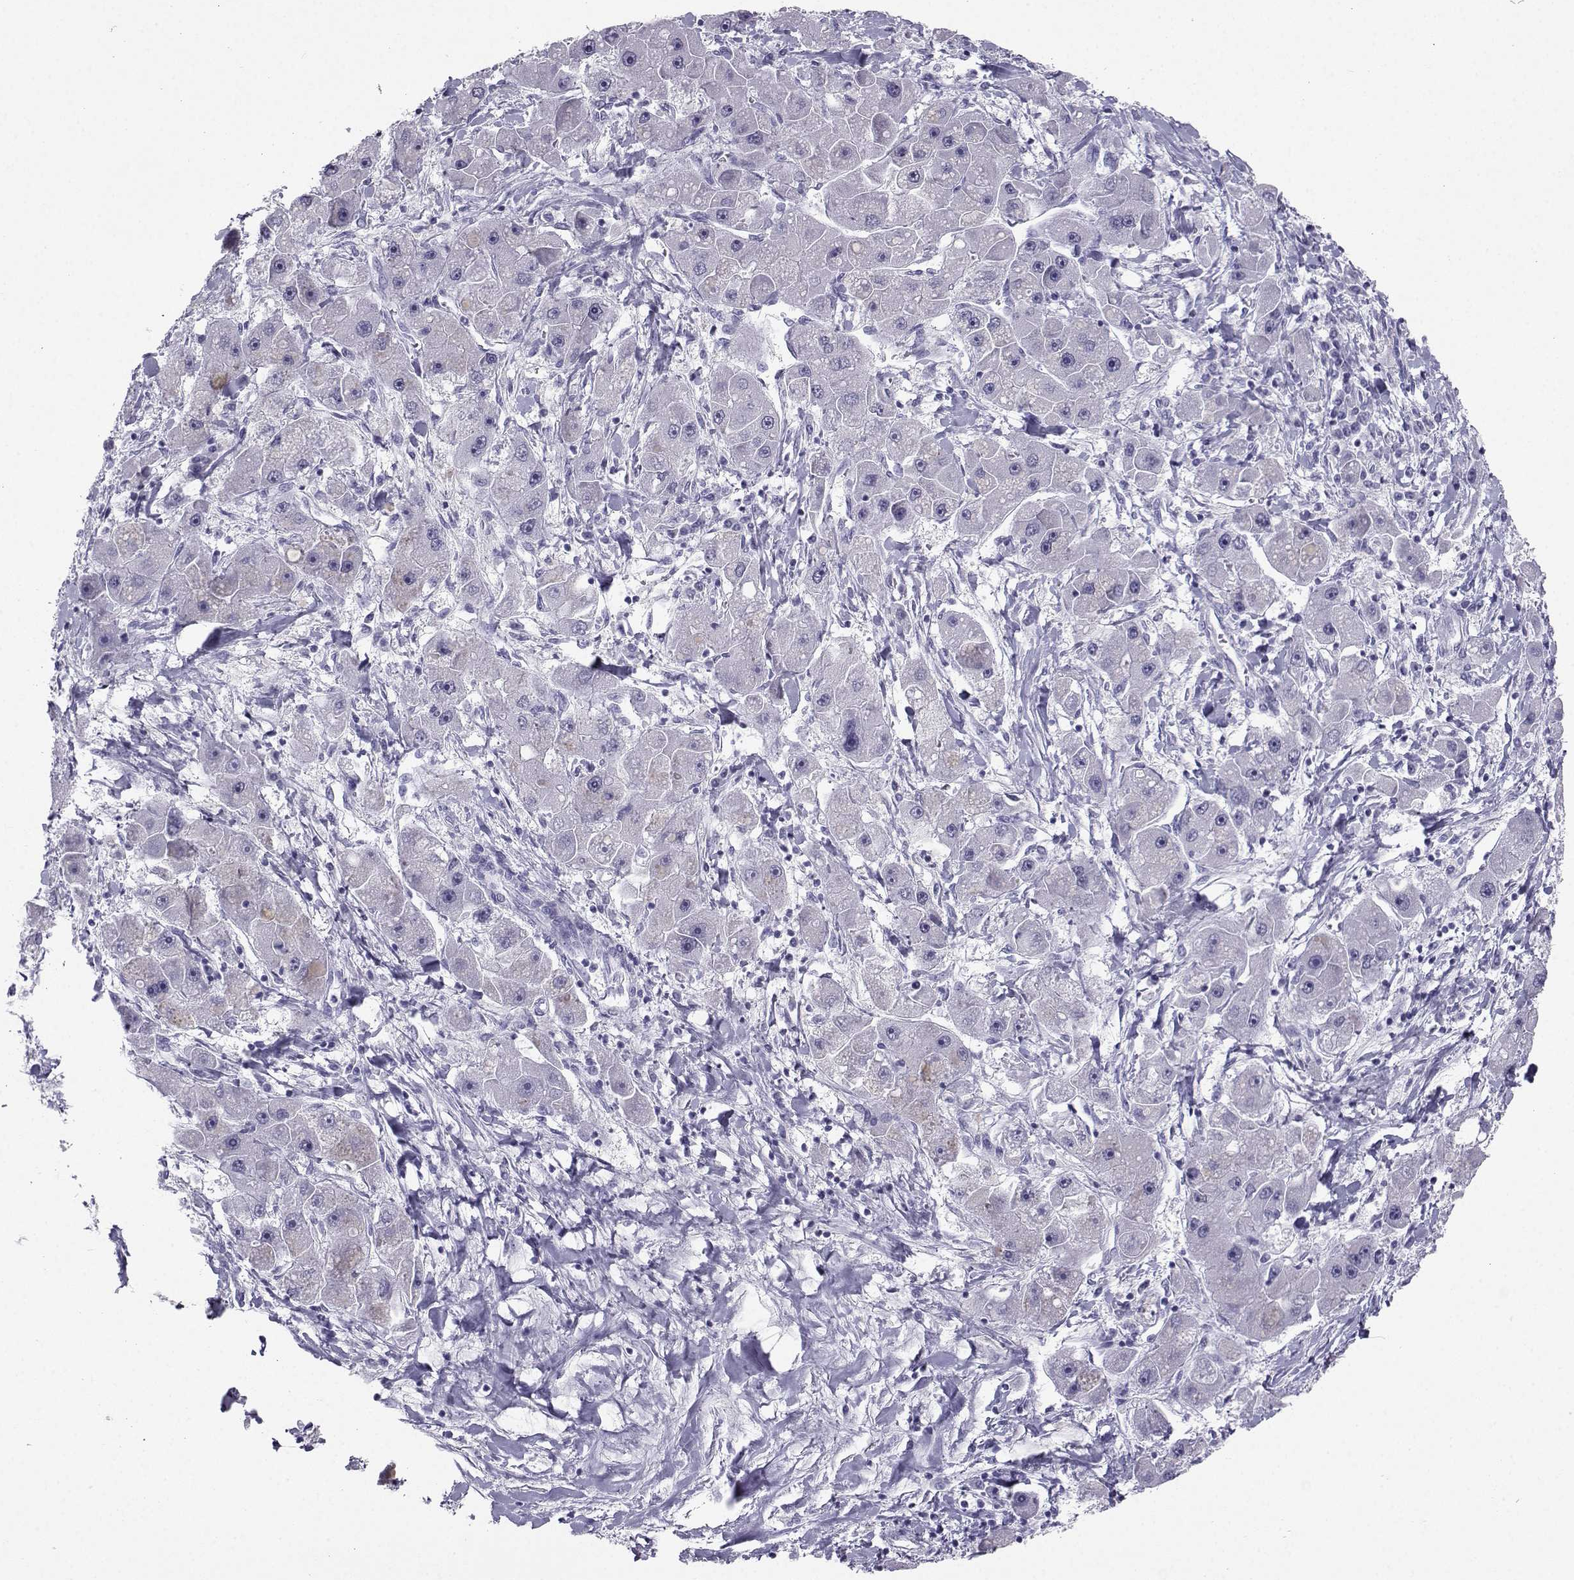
{"staining": {"intensity": "negative", "quantity": "none", "location": "none"}, "tissue": "liver cancer", "cell_type": "Tumor cells", "image_type": "cancer", "snomed": [{"axis": "morphology", "description": "Carcinoma, Hepatocellular, NOS"}, {"axis": "topography", "description": "Liver"}], "caption": "Human liver hepatocellular carcinoma stained for a protein using immunohistochemistry displays no expression in tumor cells.", "gene": "SST", "patient": {"sex": "male", "age": 24}}